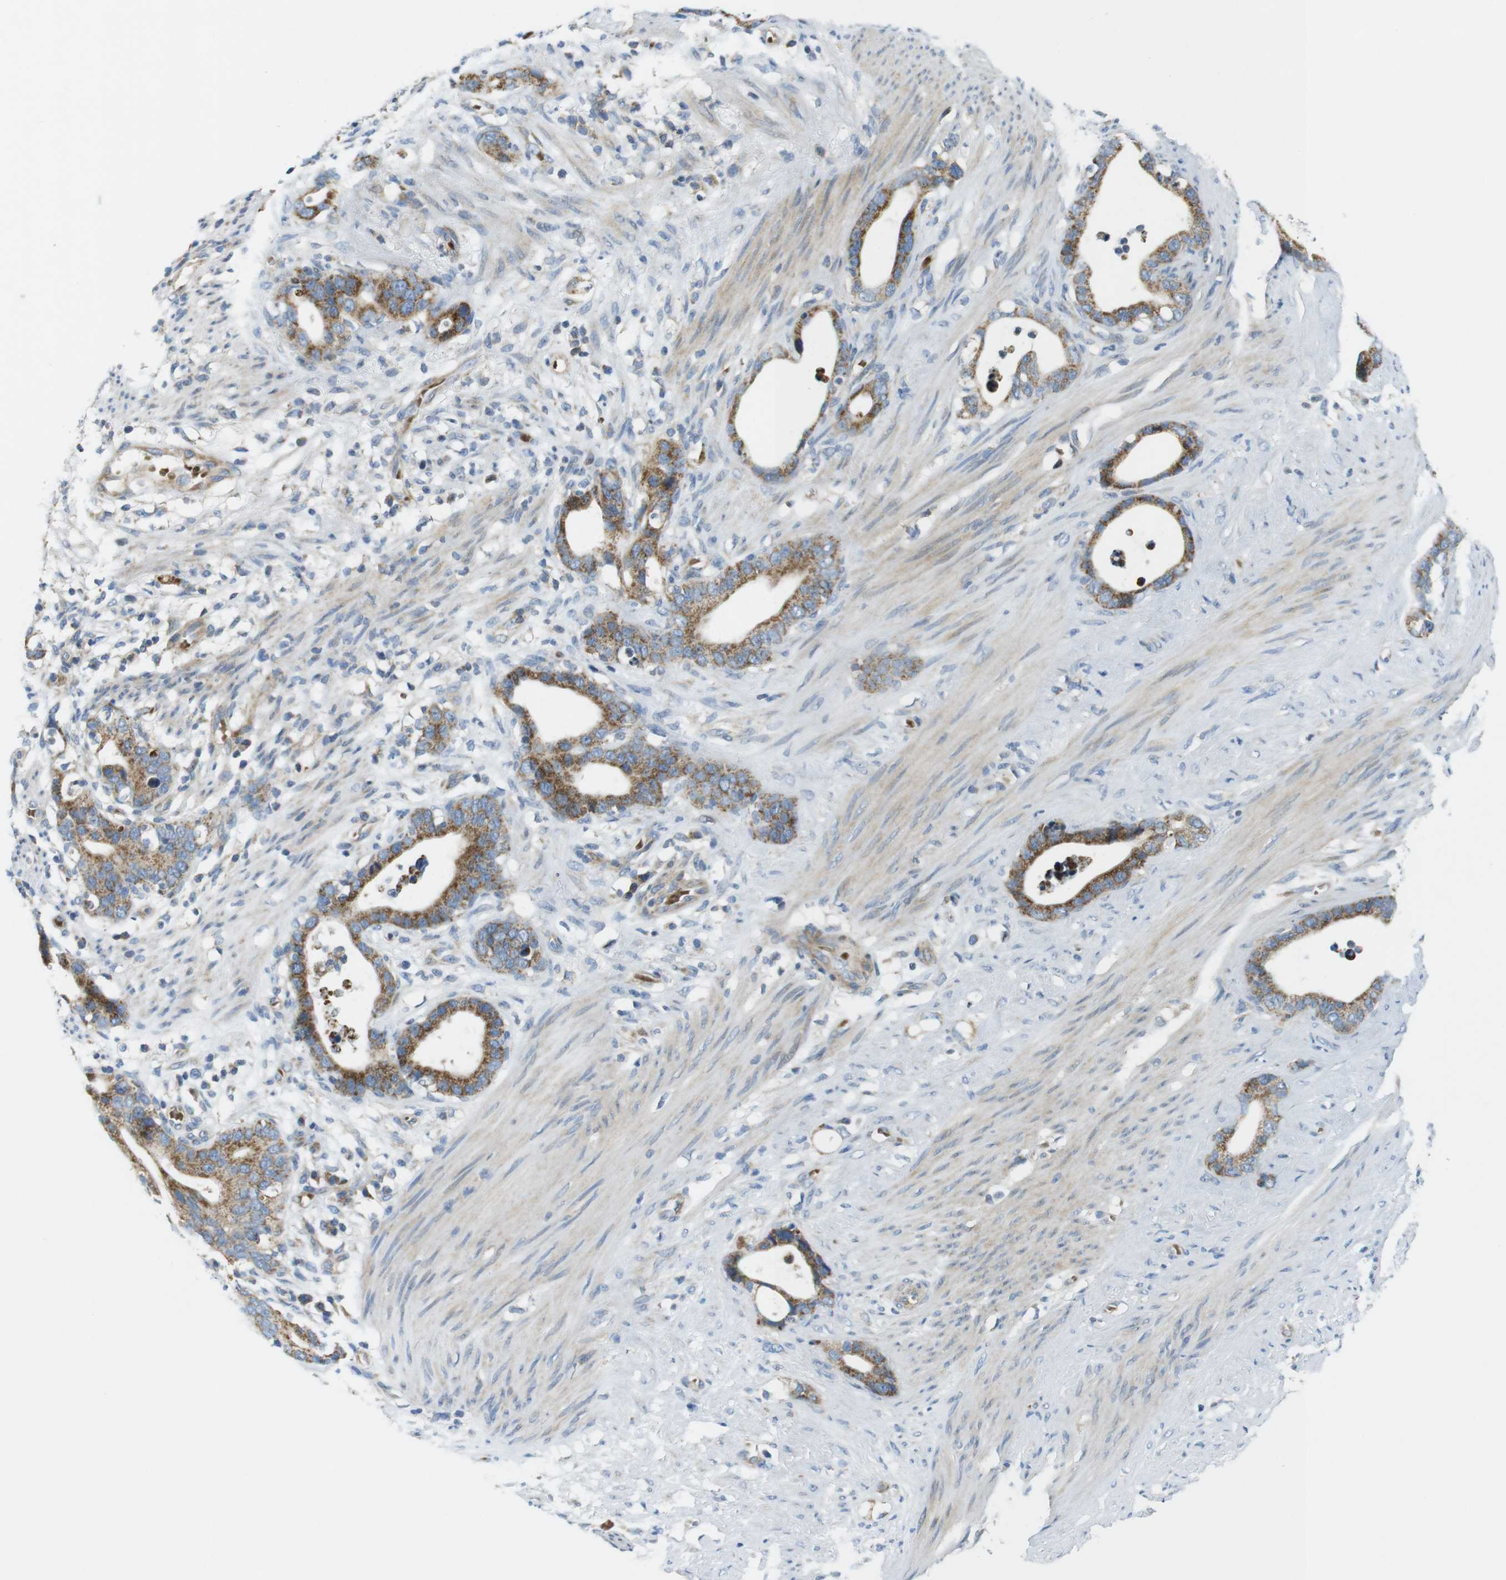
{"staining": {"intensity": "moderate", "quantity": ">75%", "location": "cytoplasmic/membranous"}, "tissue": "stomach cancer", "cell_type": "Tumor cells", "image_type": "cancer", "snomed": [{"axis": "morphology", "description": "Adenocarcinoma, NOS"}, {"axis": "topography", "description": "Stomach"}], "caption": "Stomach cancer (adenocarcinoma) stained for a protein (brown) displays moderate cytoplasmic/membranous positive expression in about >75% of tumor cells.", "gene": "MARCHF1", "patient": {"sex": "female", "age": 75}}